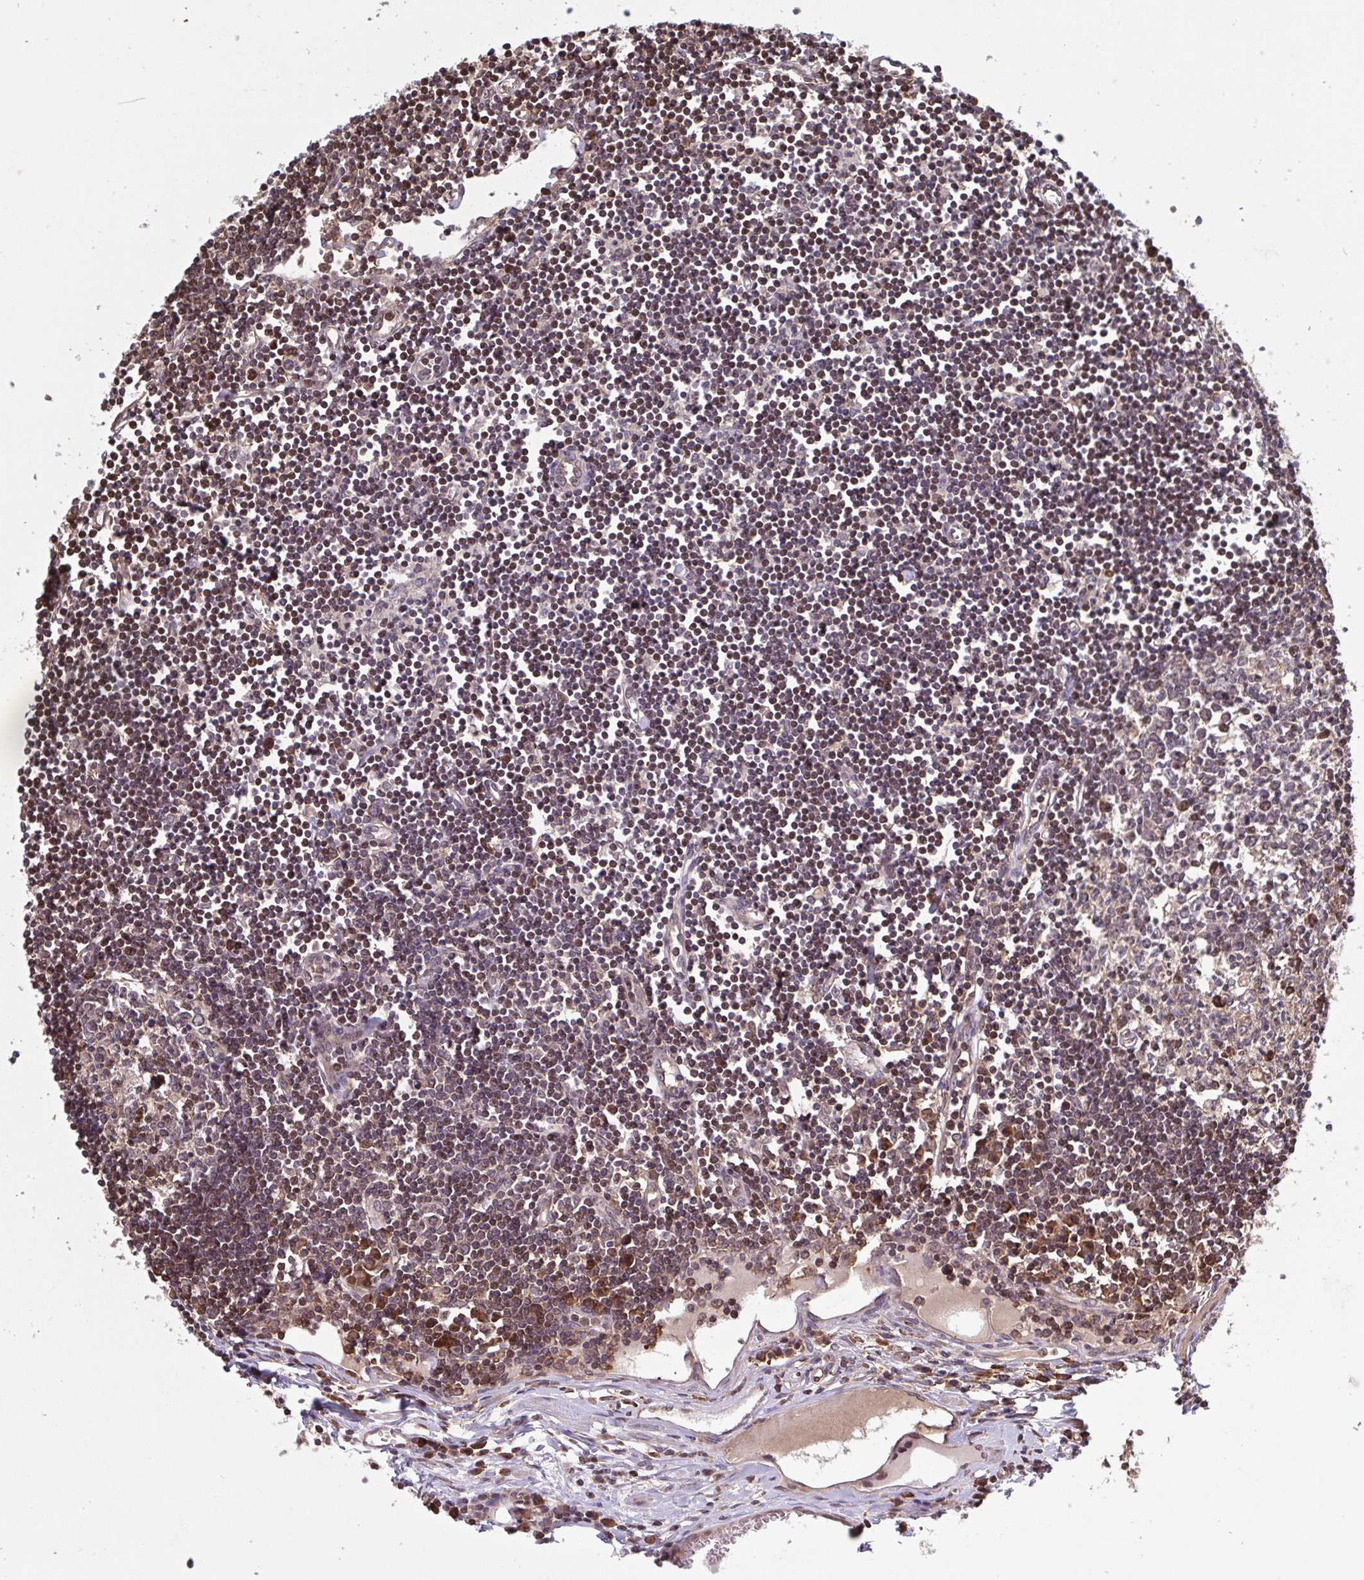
{"staining": {"intensity": "moderate", "quantity": "<25%", "location": "cytoplasmic/membranous,nuclear"}, "tissue": "lymph node", "cell_type": "Germinal center cells", "image_type": "normal", "snomed": [{"axis": "morphology", "description": "Normal tissue, NOS"}, {"axis": "topography", "description": "Lymph node"}], "caption": "A brown stain shows moderate cytoplasmic/membranous,nuclear positivity of a protein in germinal center cells of benign lymph node. (DAB (3,3'-diaminobenzidine) IHC with brightfield microscopy, high magnification).", "gene": "SEC63", "patient": {"sex": "female", "age": 65}}